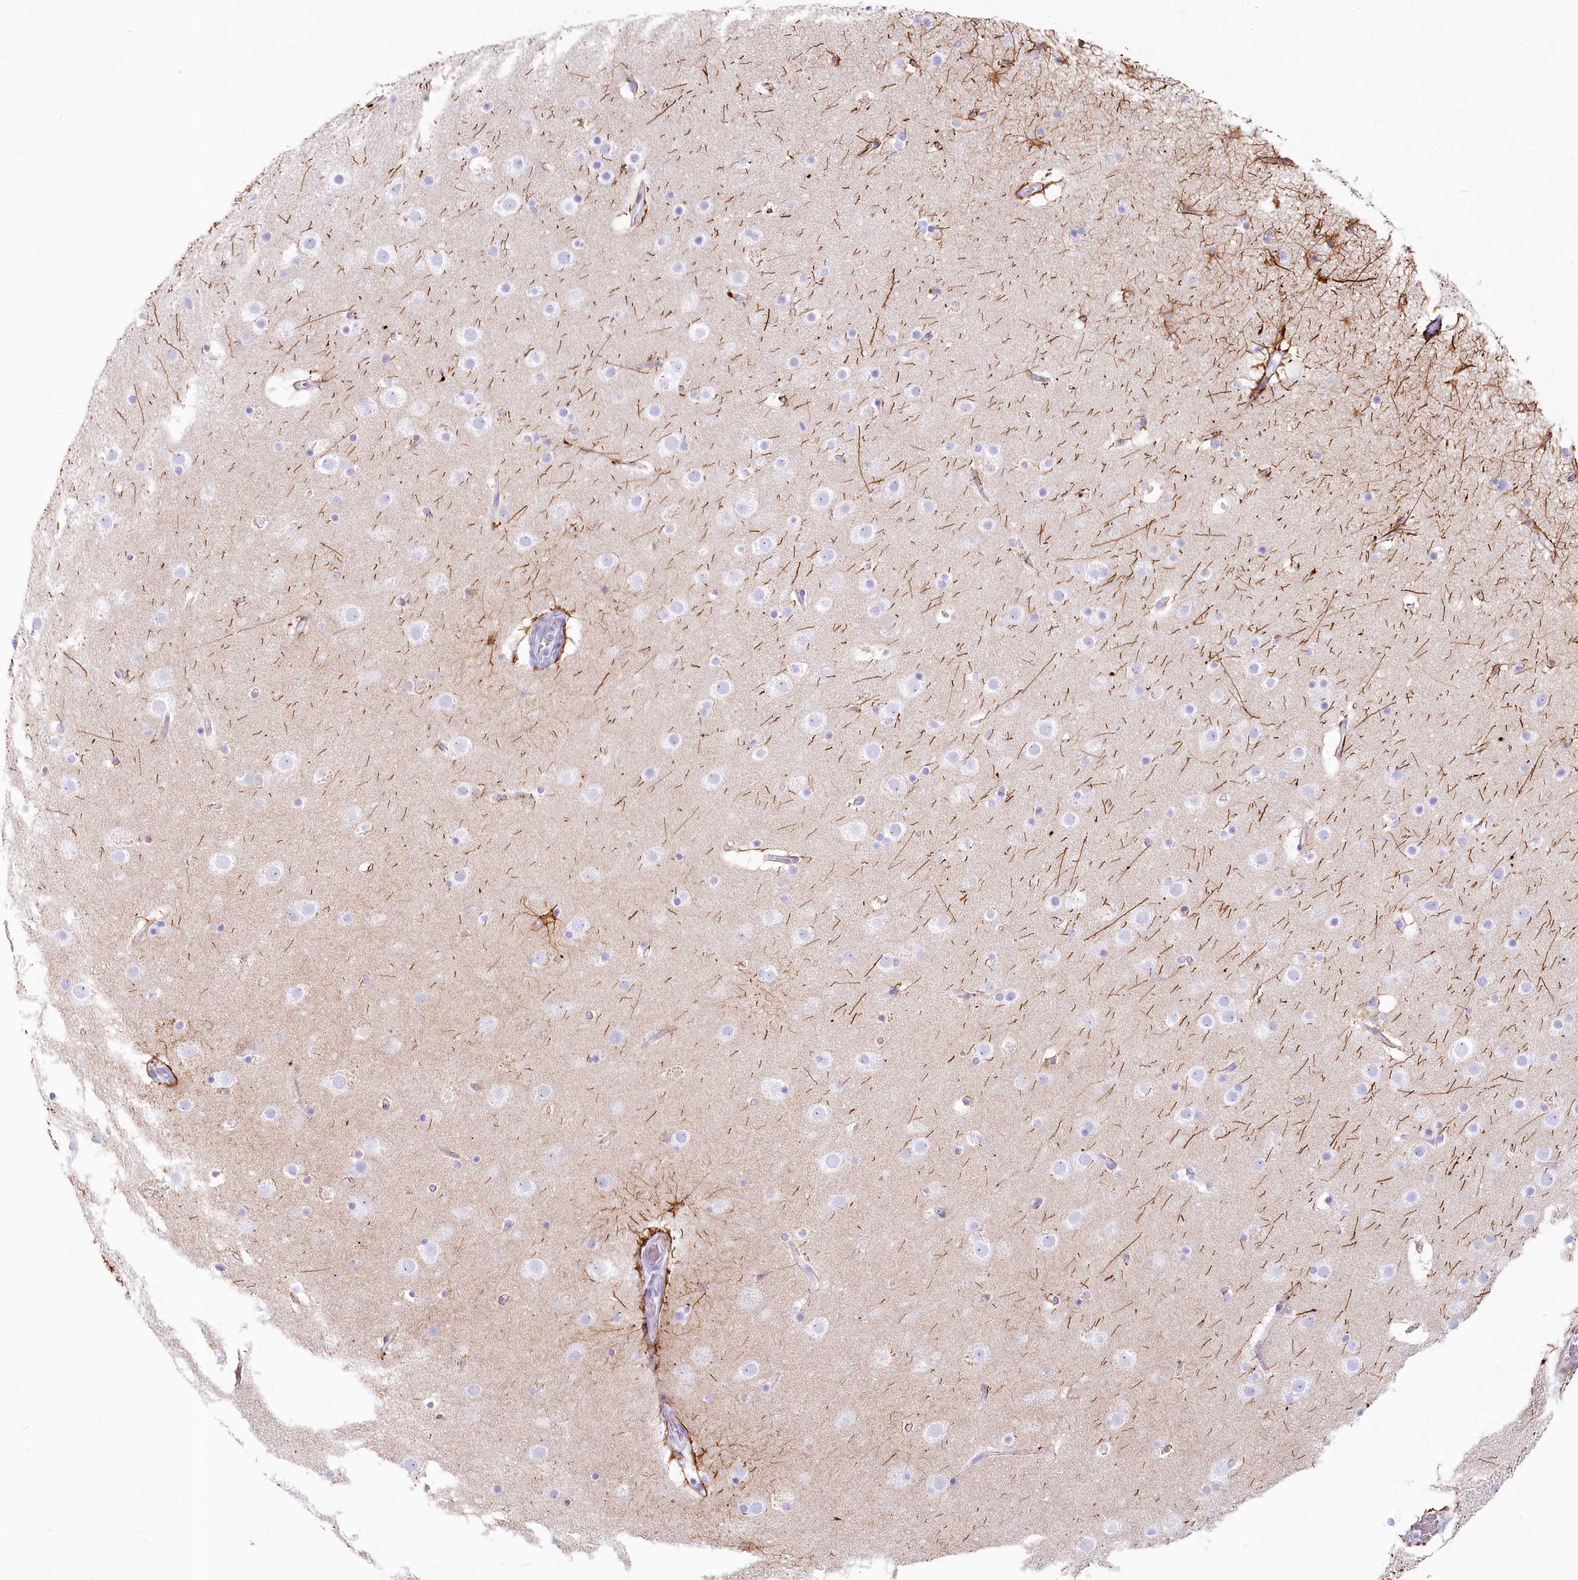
{"staining": {"intensity": "negative", "quantity": "none", "location": "none"}, "tissue": "cerebral cortex", "cell_type": "Endothelial cells", "image_type": "normal", "snomed": [{"axis": "morphology", "description": "Normal tissue, NOS"}, {"axis": "topography", "description": "Cerebral cortex"}], "caption": "Normal cerebral cortex was stained to show a protein in brown. There is no significant positivity in endothelial cells.", "gene": "IFIT5", "patient": {"sex": "male", "age": 57}}